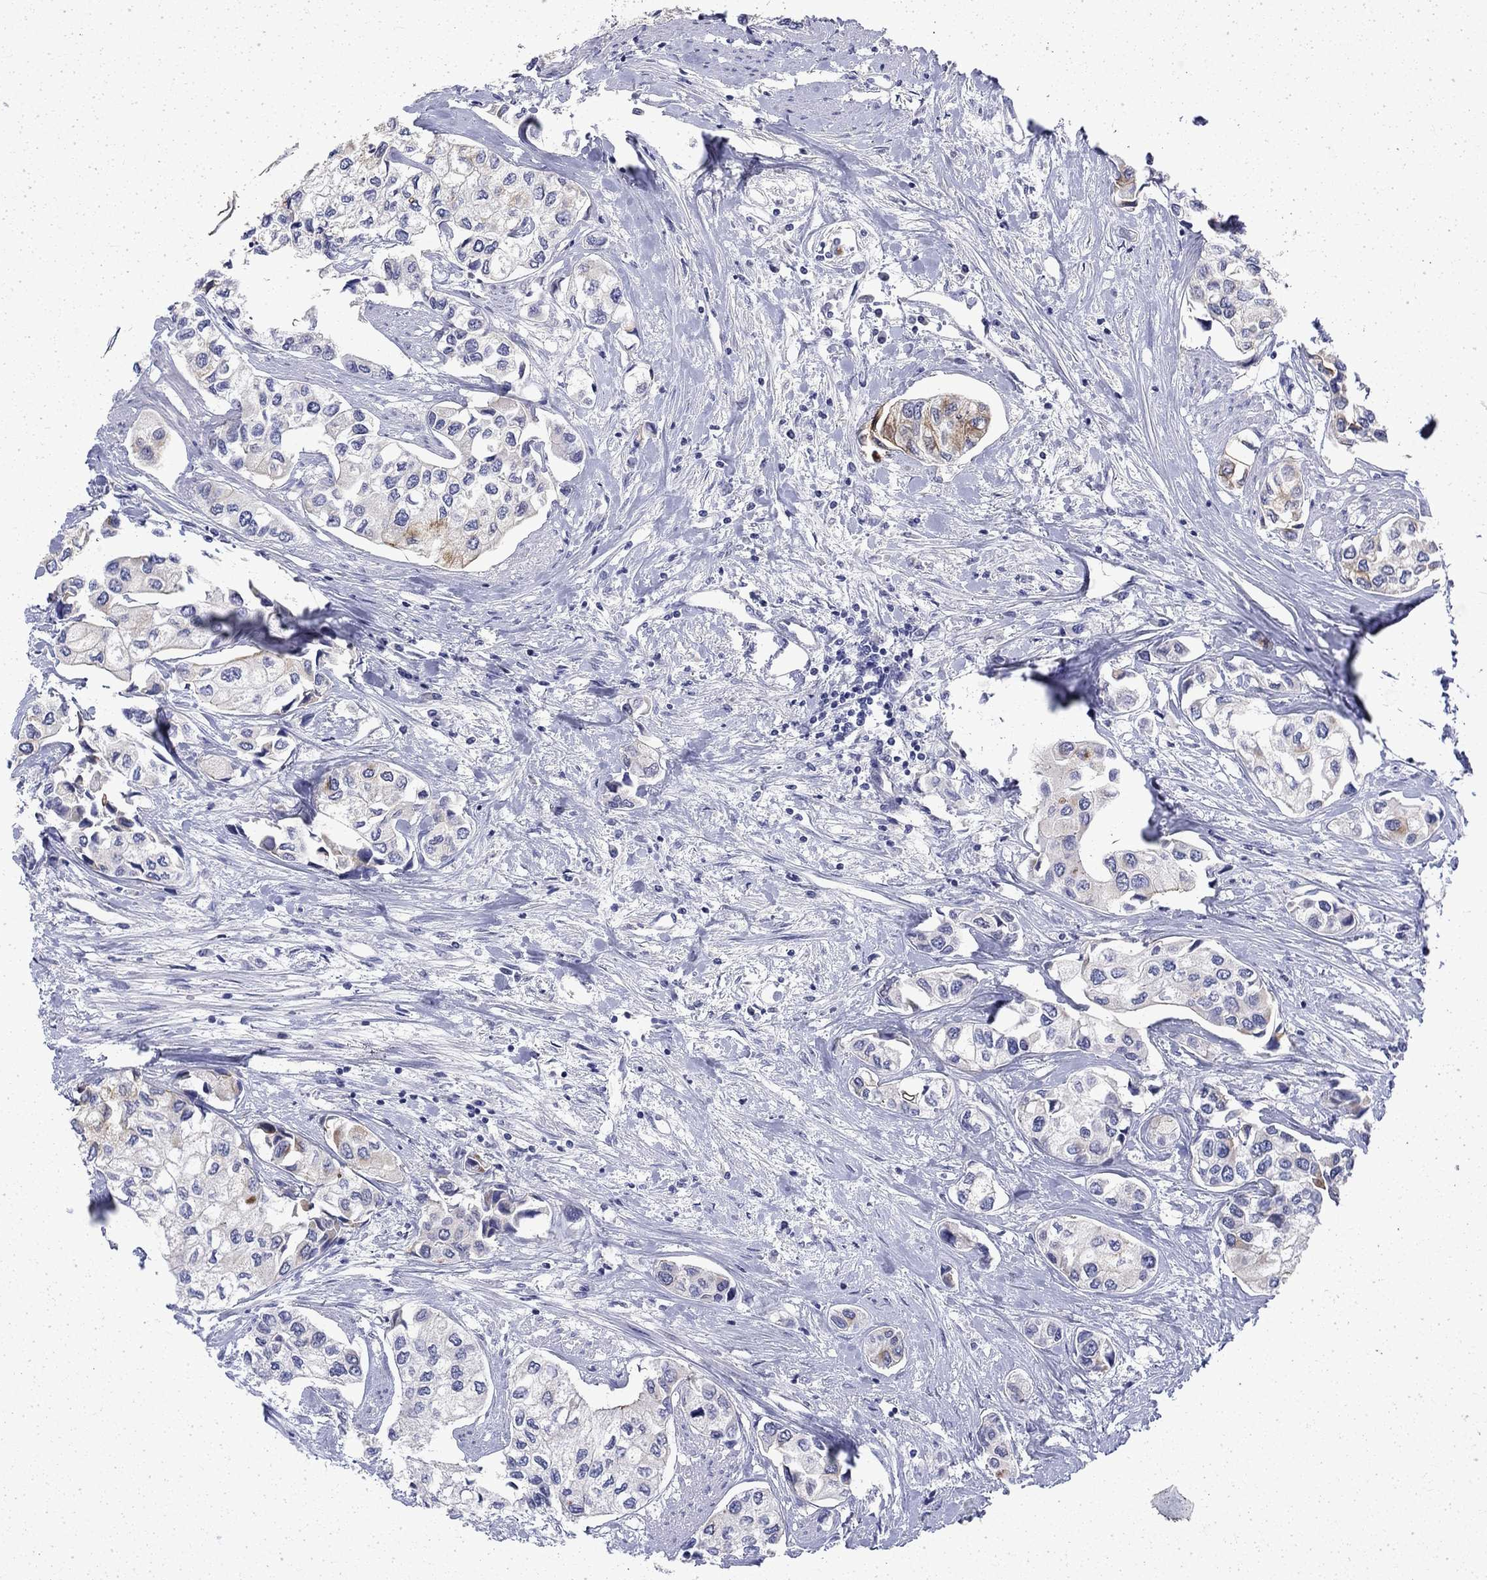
{"staining": {"intensity": "negative", "quantity": "none", "location": "none"}, "tissue": "urothelial cancer", "cell_type": "Tumor cells", "image_type": "cancer", "snomed": [{"axis": "morphology", "description": "Urothelial carcinoma, High grade"}, {"axis": "topography", "description": "Urinary bladder"}], "caption": "DAB immunohistochemical staining of urothelial cancer shows no significant positivity in tumor cells.", "gene": "ENPP6", "patient": {"sex": "male", "age": 73}}